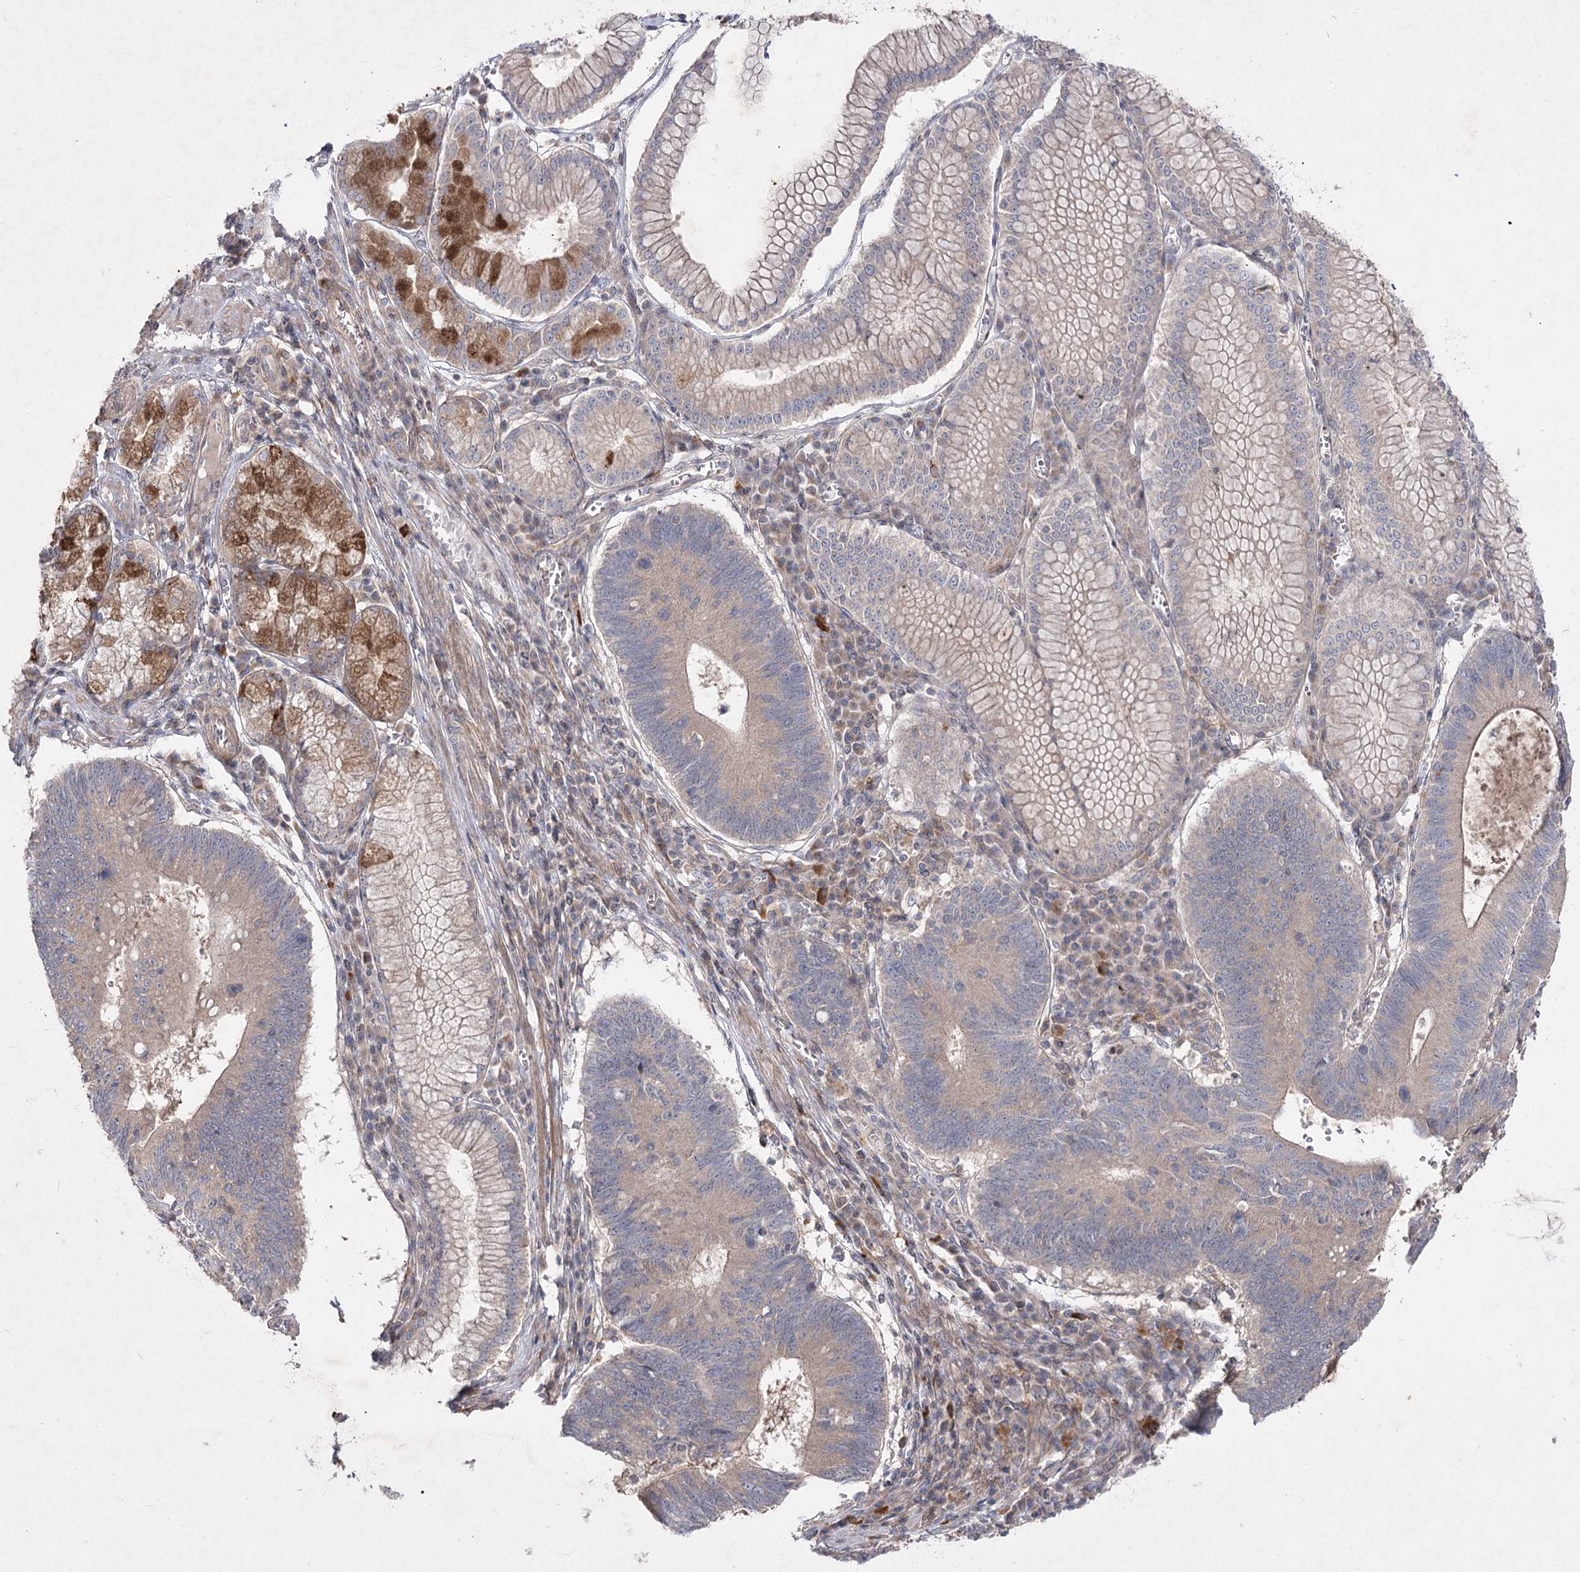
{"staining": {"intensity": "weak", "quantity": ">75%", "location": "cytoplasmic/membranous"}, "tissue": "stomach cancer", "cell_type": "Tumor cells", "image_type": "cancer", "snomed": [{"axis": "morphology", "description": "Adenocarcinoma, NOS"}, {"axis": "topography", "description": "Stomach"}], "caption": "High-power microscopy captured an immunohistochemistry (IHC) image of stomach adenocarcinoma, revealing weak cytoplasmic/membranous positivity in about >75% of tumor cells.", "gene": "CIB2", "patient": {"sex": "male", "age": 59}}